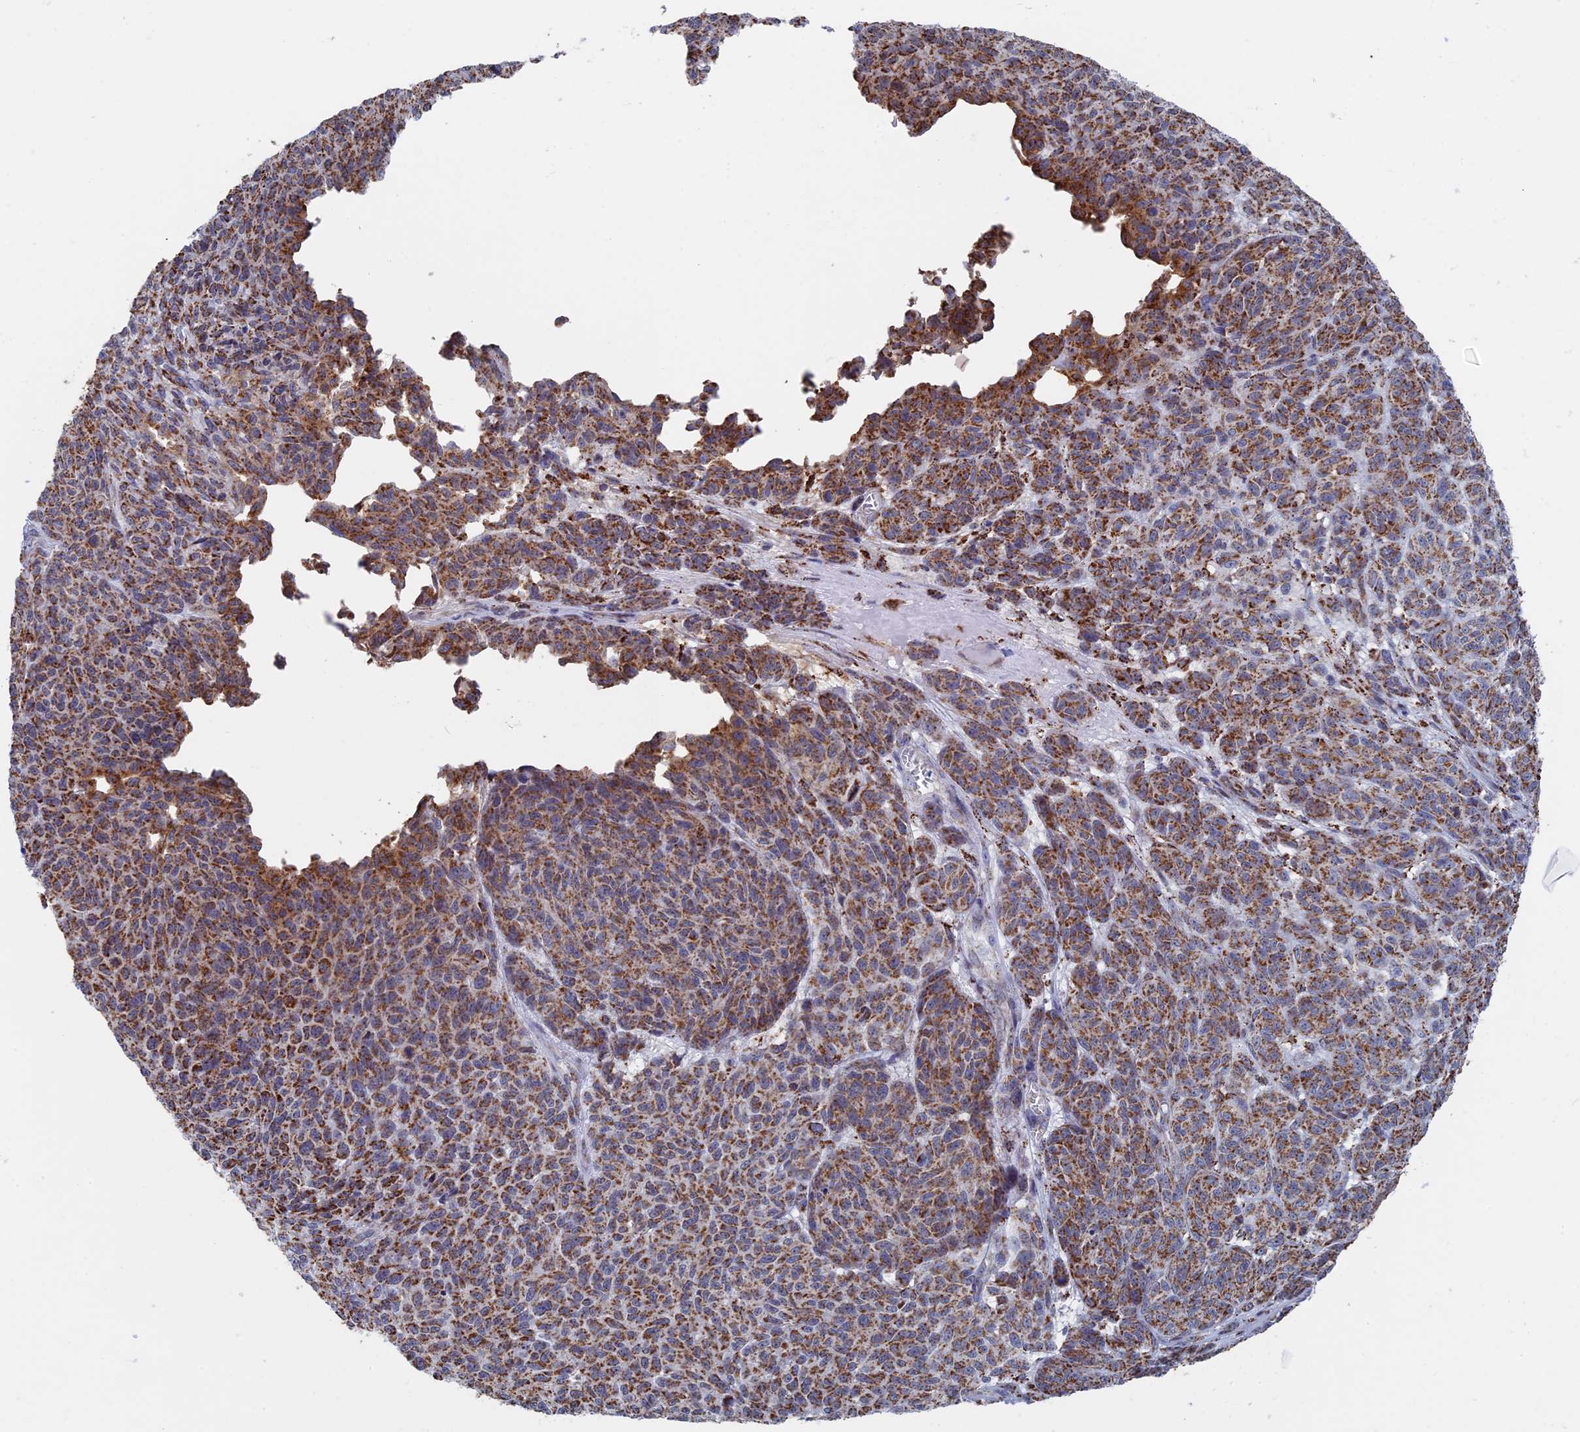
{"staining": {"intensity": "moderate", "quantity": ">75%", "location": "cytoplasmic/membranous"}, "tissue": "melanoma", "cell_type": "Tumor cells", "image_type": "cancer", "snomed": [{"axis": "morphology", "description": "Malignant melanoma, NOS"}, {"axis": "topography", "description": "Skin"}], "caption": "Human melanoma stained for a protein (brown) exhibits moderate cytoplasmic/membranous positive staining in about >75% of tumor cells.", "gene": "SEC24D", "patient": {"sex": "male", "age": 49}}